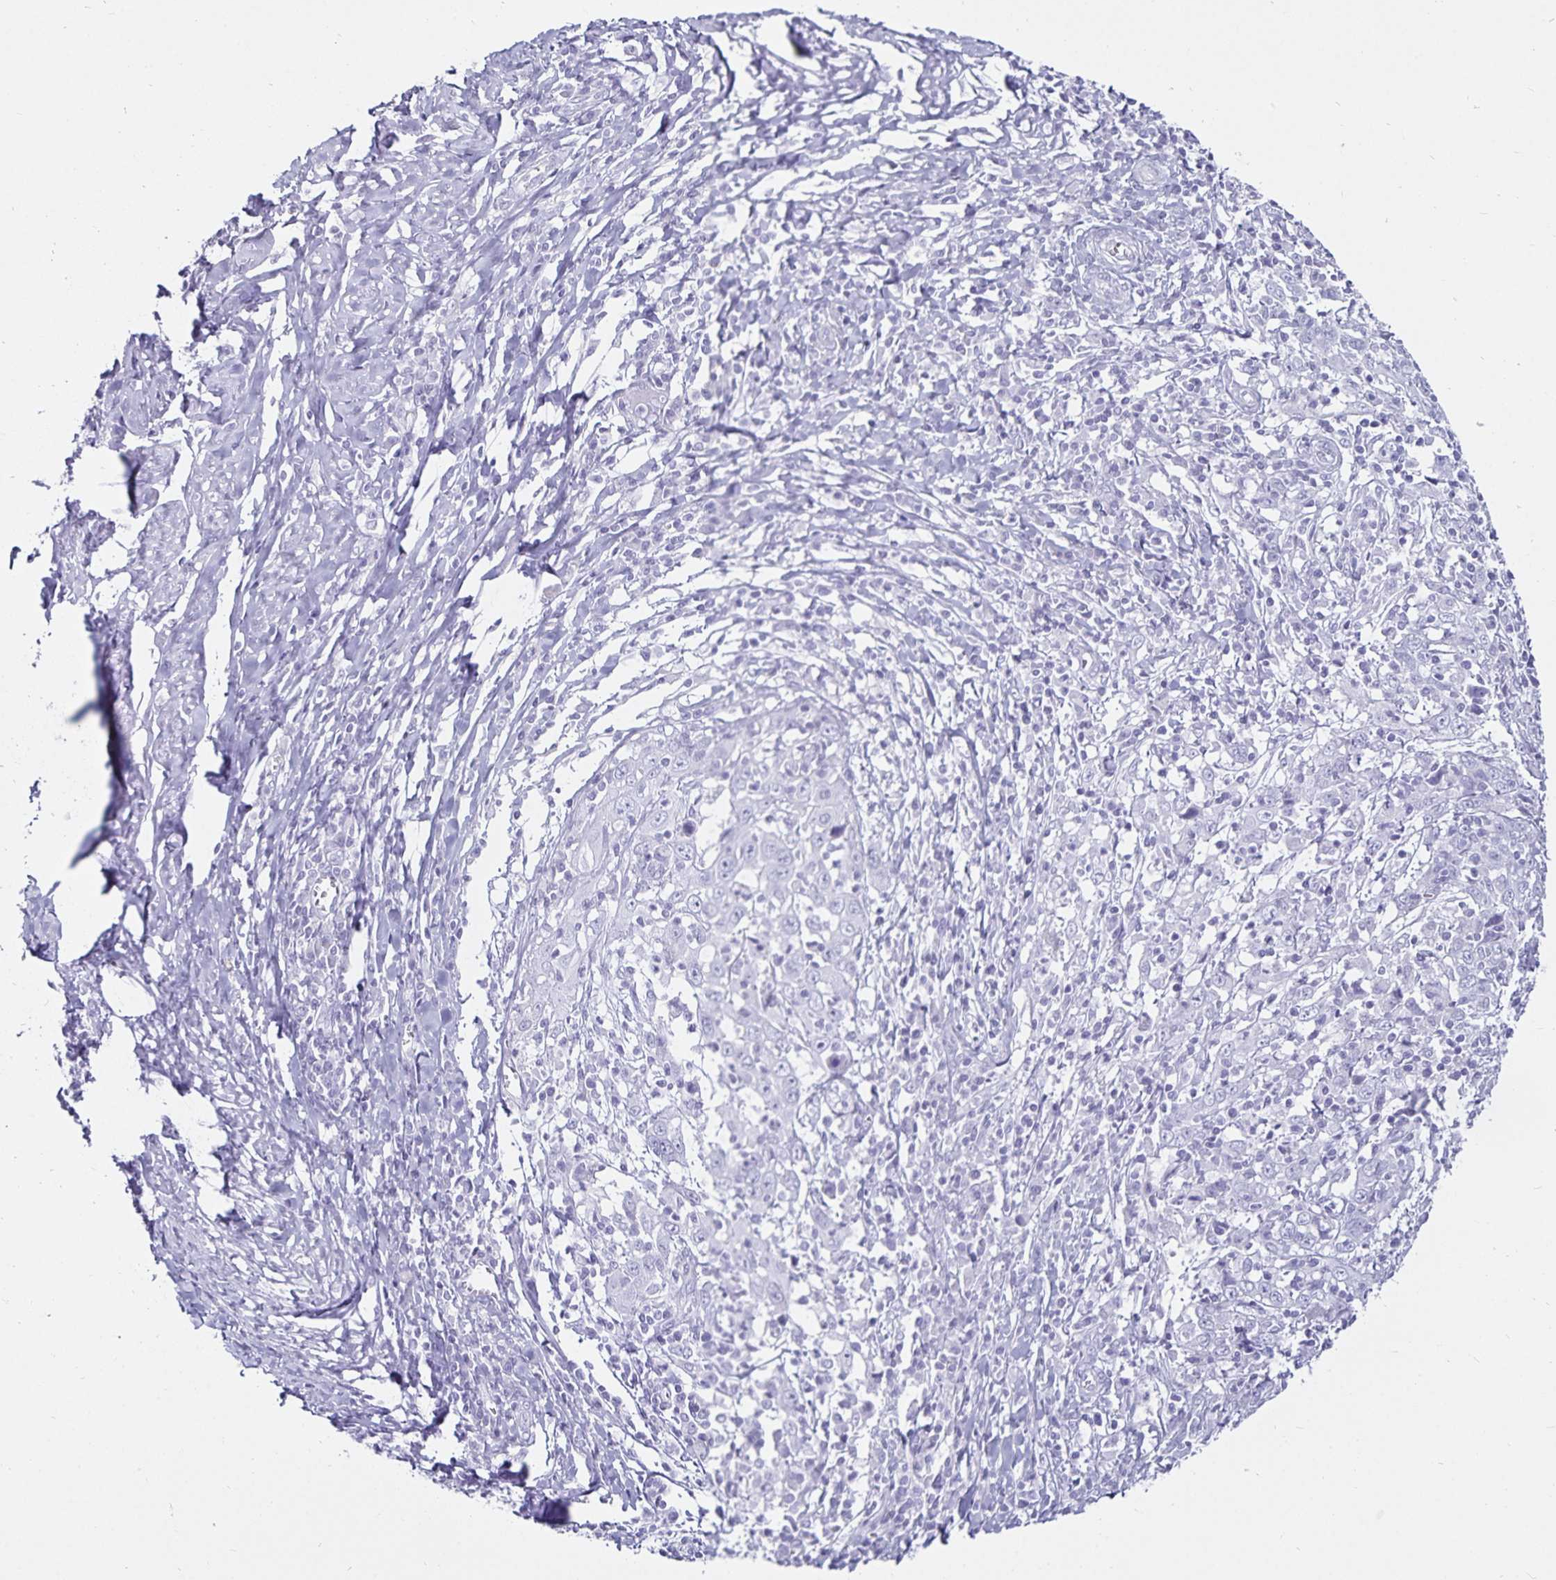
{"staining": {"intensity": "negative", "quantity": "none", "location": "none"}, "tissue": "cervical cancer", "cell_type": "Tumor cells", "image_type": "cancer", "snomed": [{"axis": "morphology", "description": "Squamous cell carcinoma, NOS"}, {"axis": "topography", "description": "Cervix"}], "caption": "Cervical squamous cell carcinoma was stained to show a protein in brown. There is no significant expression in tumor cells.", "gene": "DEFA6", "patient": {"sex": "female", "age": 46}}